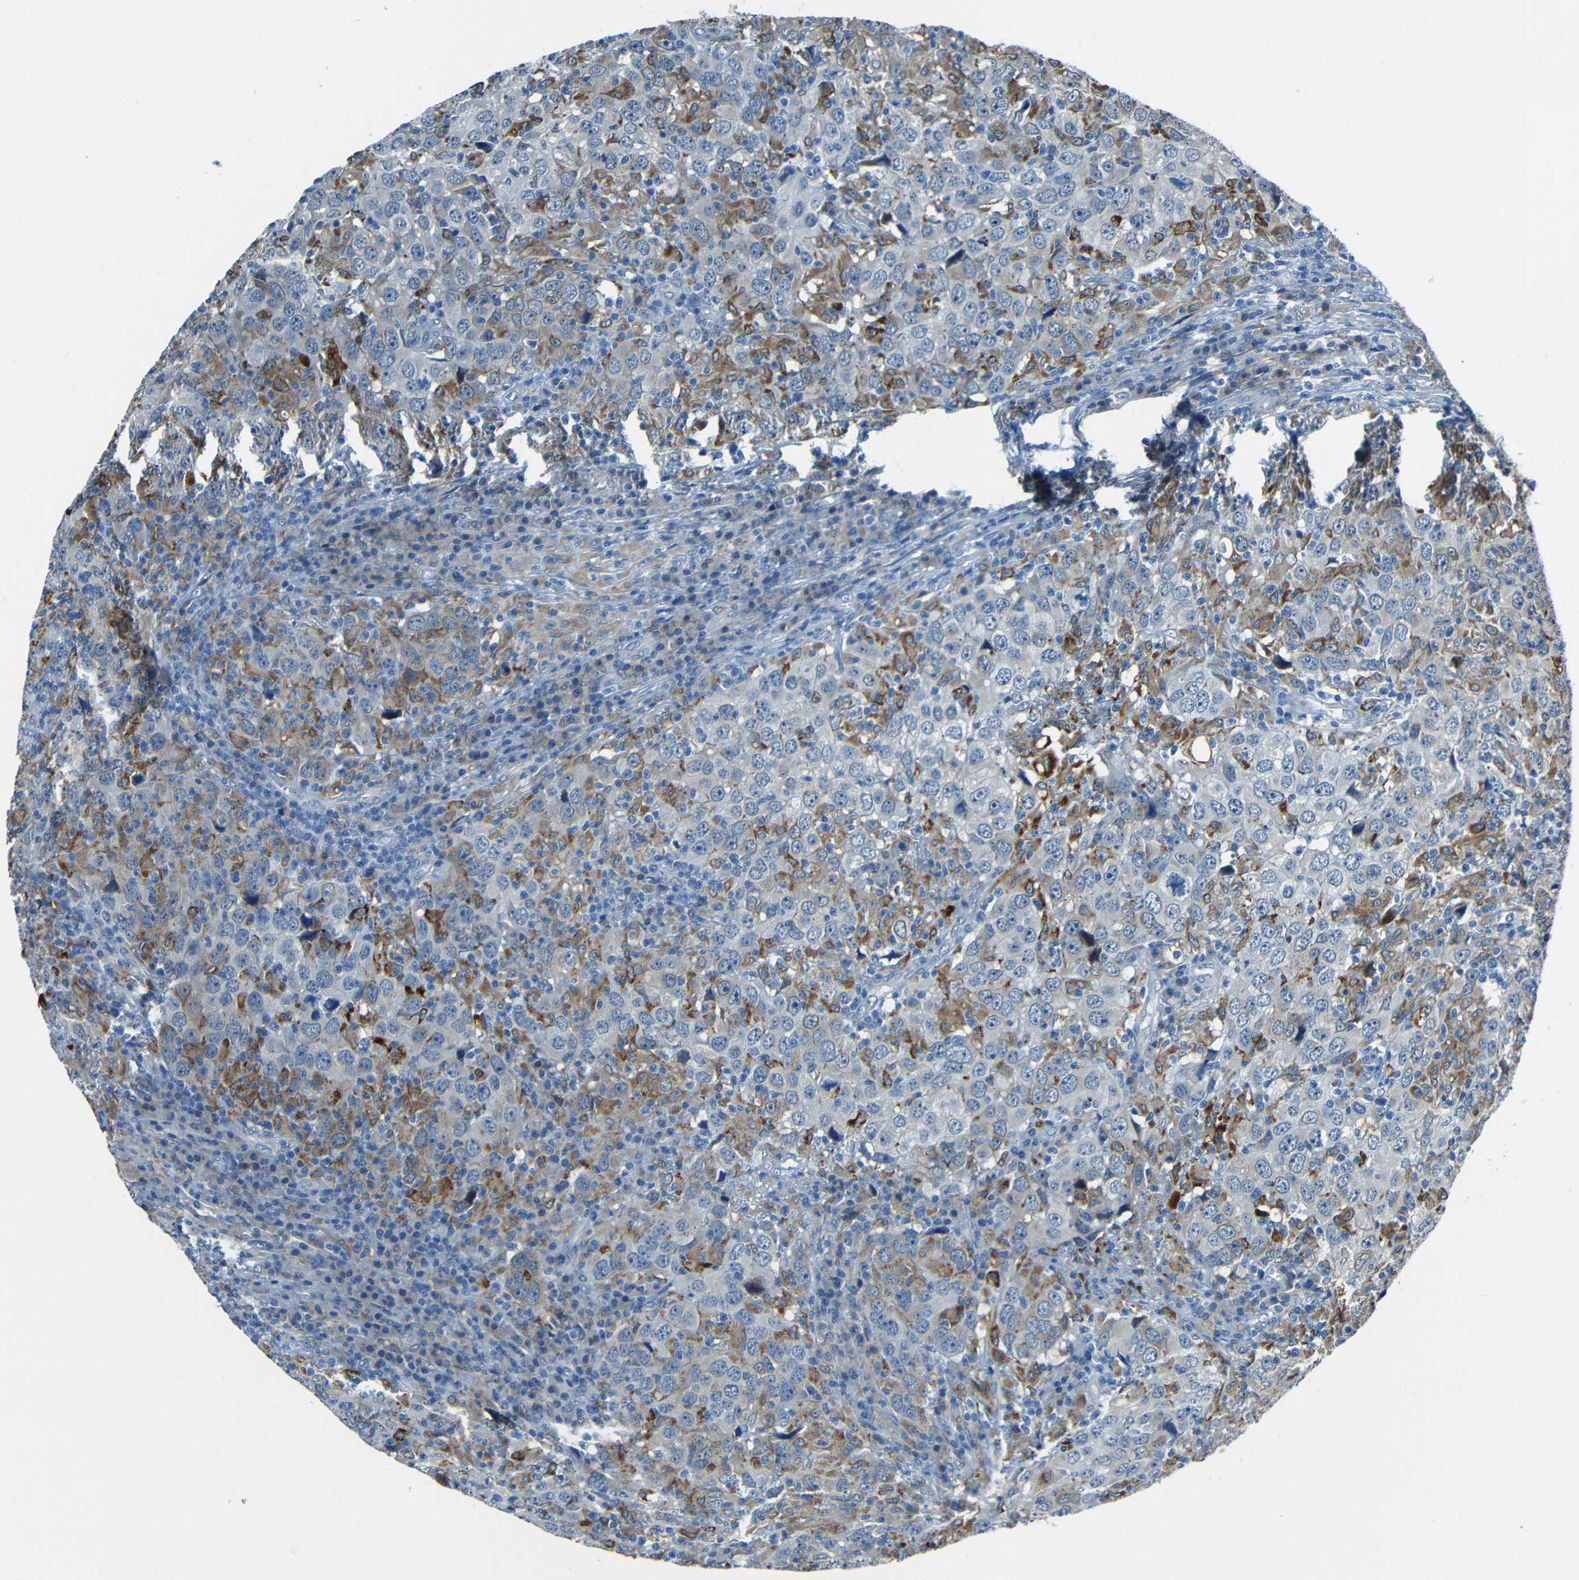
{"staining": {"intensity": "moderate", "quantity": "25%-75%", "location": "cytoplasmic/membranous"}, "tissue": "head and neck cancer", "cell_type": "Tumor cells", "image_type": "cancer", "snomed": [{"axis": "morphology", "description": "Adenocarcinoma, NOS"}, {"axis": "topography", "description": "Salivary gland"}, {"axis": "topography", "description": "Head-Neck"}], "caption": "Tumor cells exhibit moderate cytoplasmic/membranous staining in about 25%-75% of cells in head and neck cancer (adenocarcinoma). The staining was performed using DAB, with brown indicating positive protein expression. Nuclei are stained blue with hematoxylin.", "gene": "ANKRD22", "patient": {"sex": "female", "age": 65}}